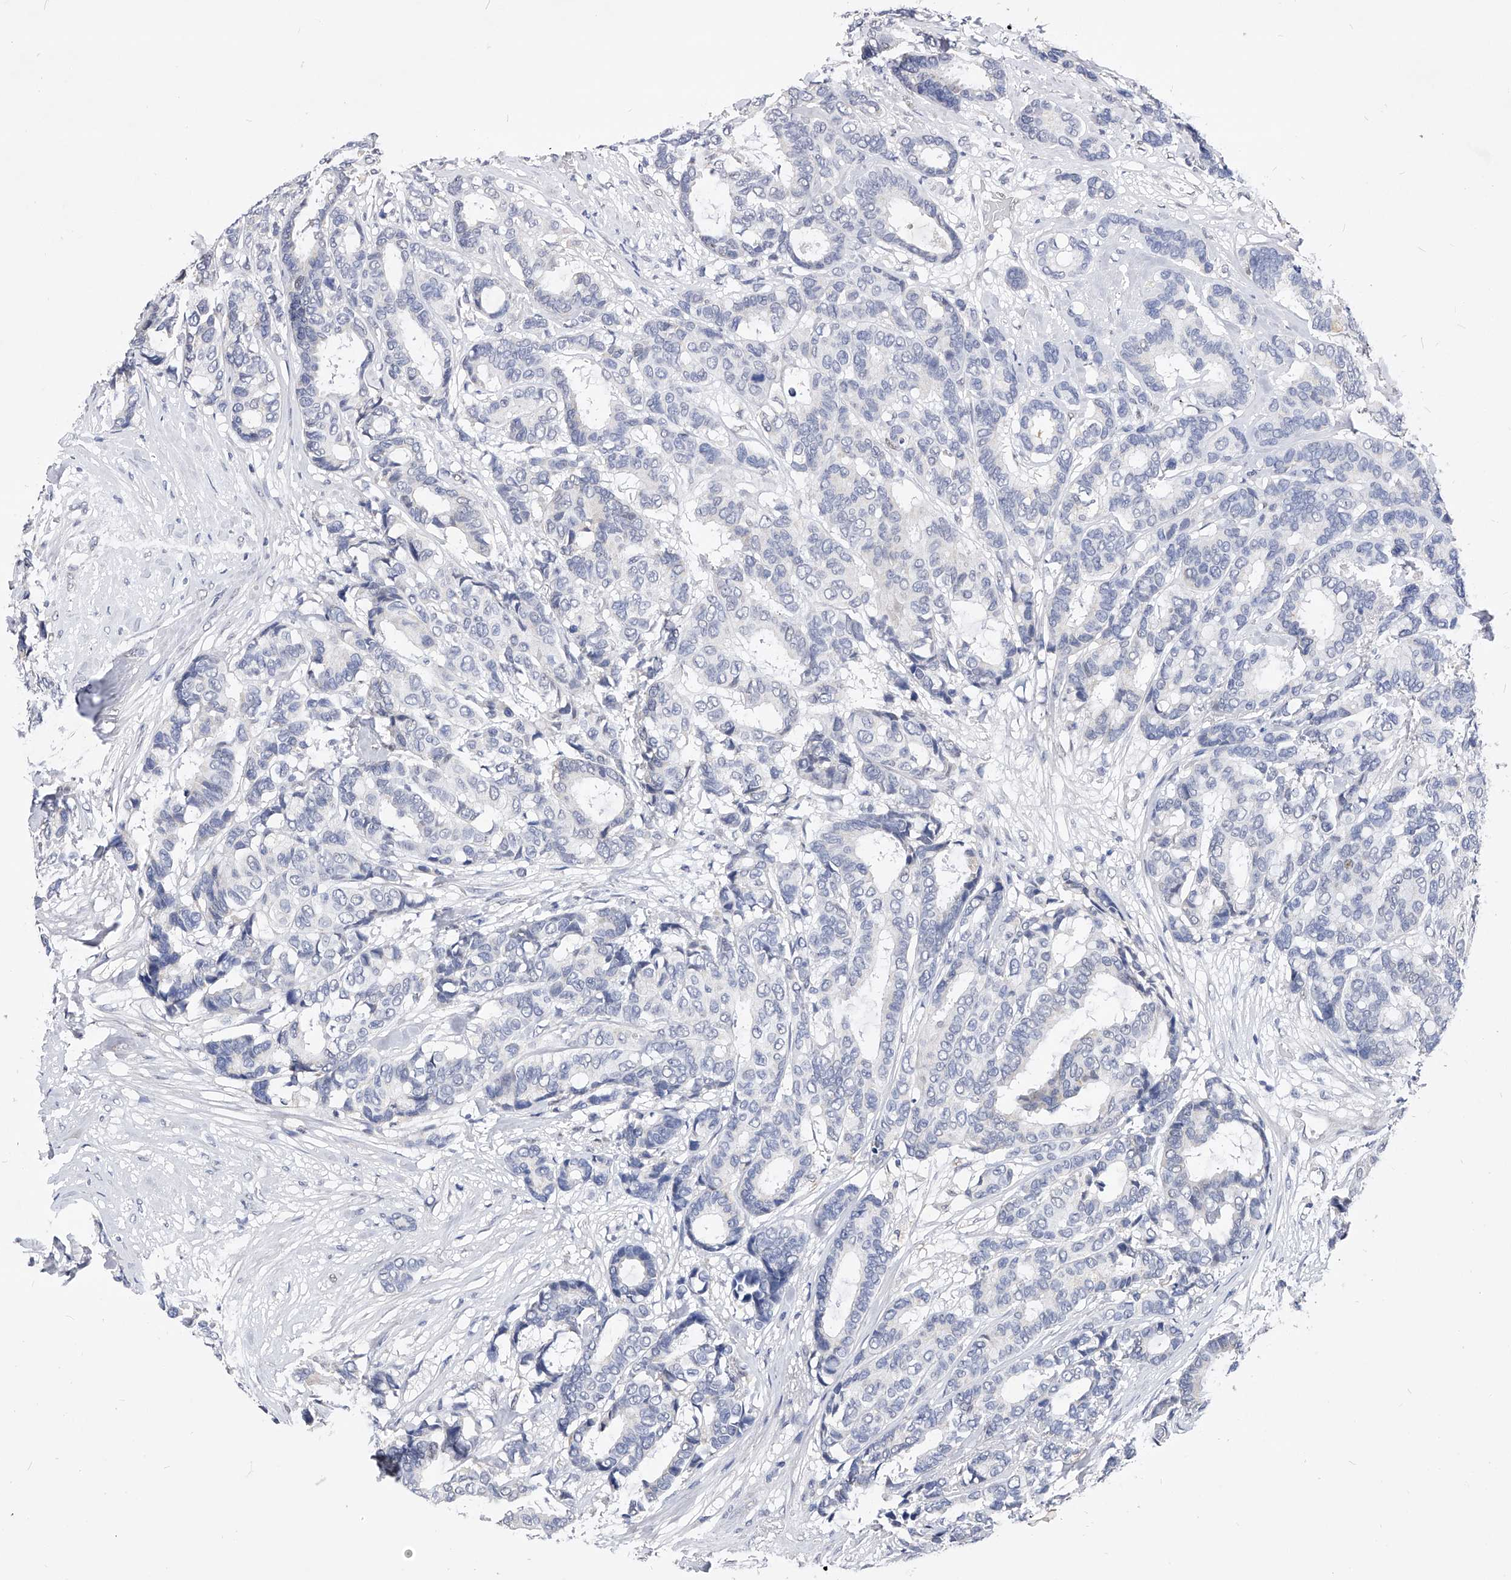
{"staining": {"intensity": "negative", "quantity": "none", "location": "none"}, "tissue": "breast cancer", "cell_type": "Tumor cells", "image_type": "cancer", "snomed": [{"axis": "morphology", "description": "Duct carcinoma"}, {"axis": "topography", "description": "Breast"}], "caption": "IHC image of breast invasive ductal carcinoma stained for a protein (brown), which reveals no expression in tumor cells.", "gene": "ZNF529", "patient": {"sex": "female", "age": 87}}